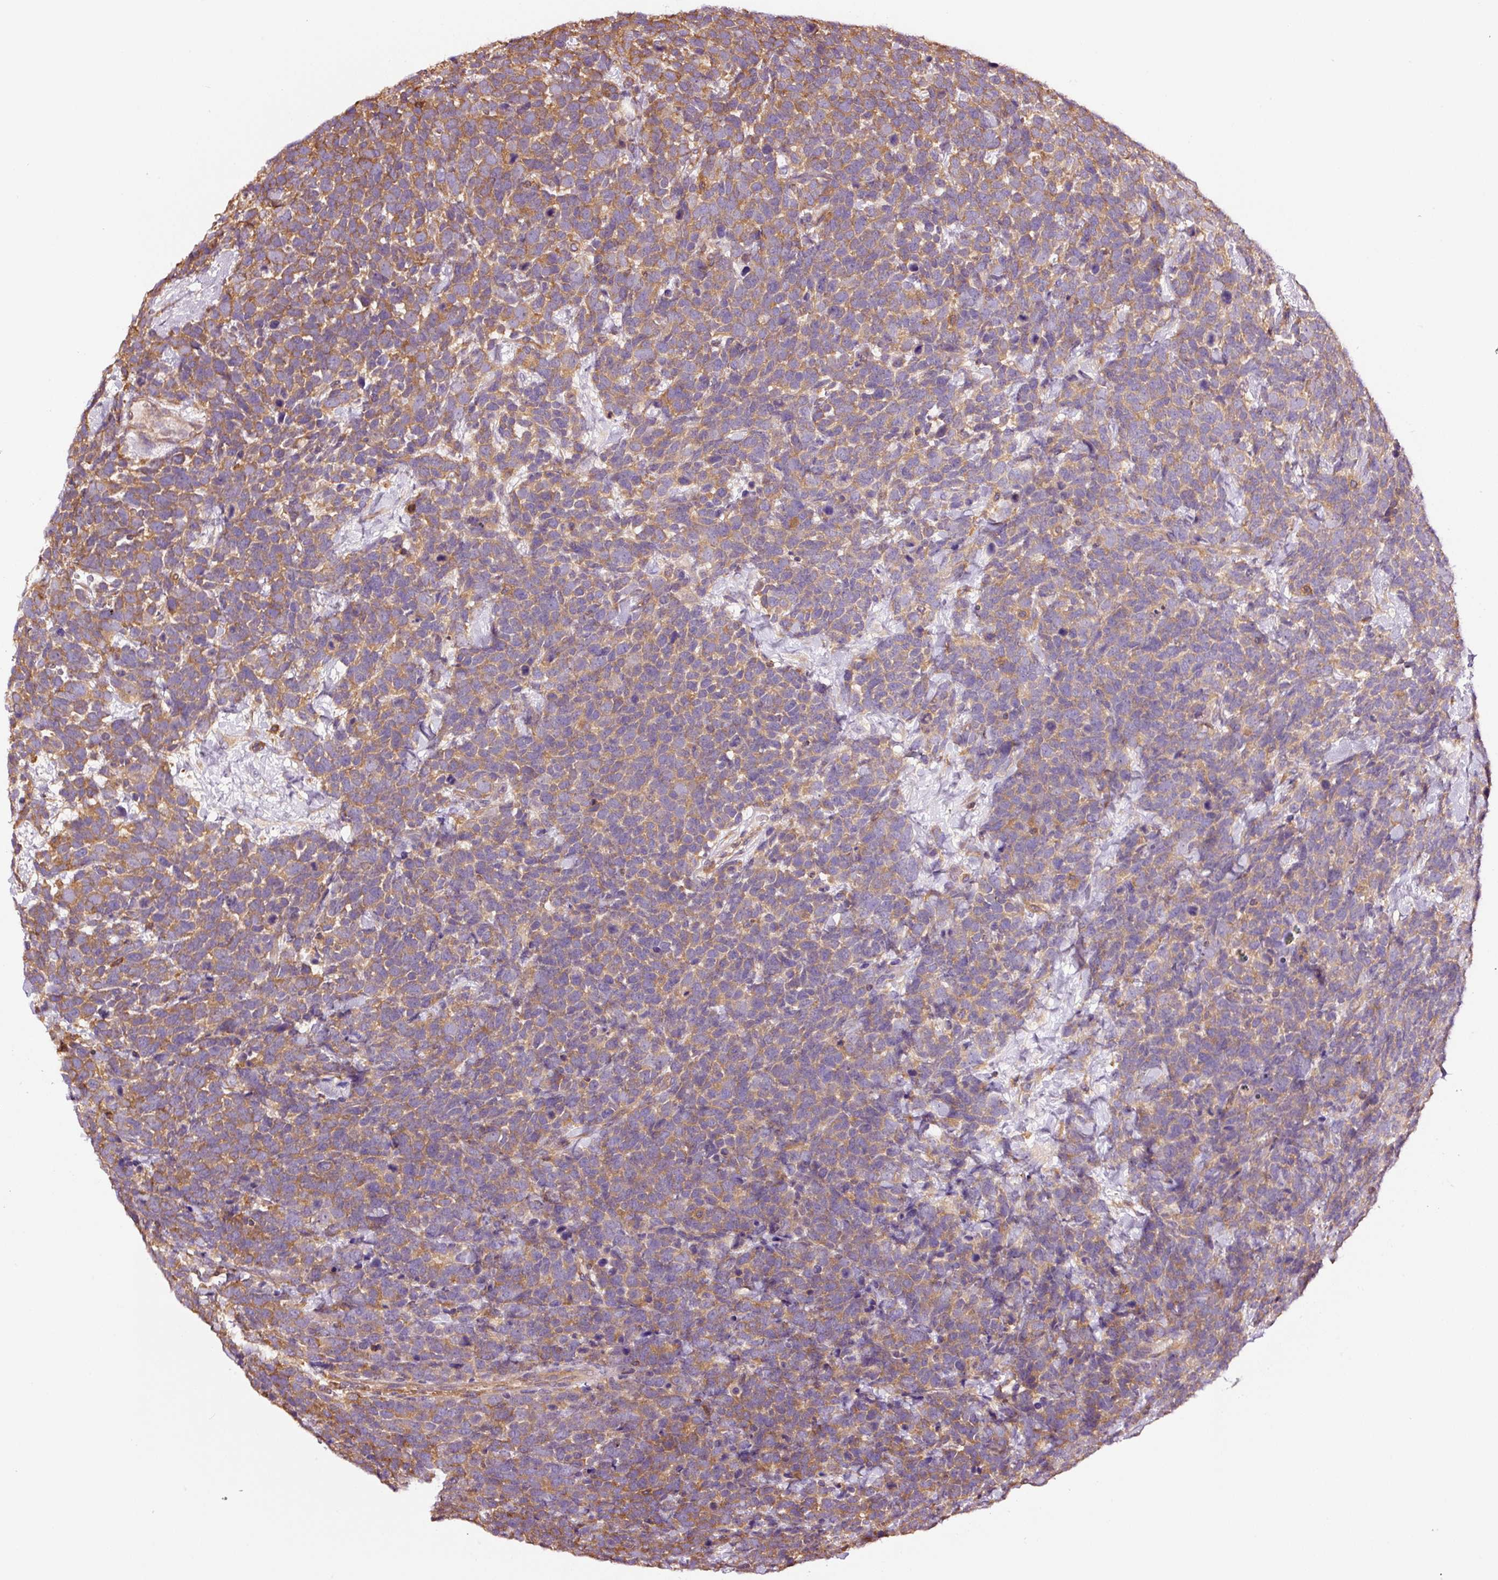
{"staining": {"intensity": "moderate", "quantity": ">75%", "location": "cytoplasmic/membranous"}, "tissue": "urothelial cancer", "cell_type": "Tumor cells", "image_type": "cancer", "snomed": [{"axis": "morphology", "description": "Urothelial carcinoma, High grade"}, {"axis": "topography", "description": "Urinary bladder"}], "caption": "Protein analysis of urothelial cancer tissue reveals moderate cytoplasmic/membranous positivity in about >75% of tumor cells.", "gene": "METAP1", "patient": {"sex": "female", "age": 82}}